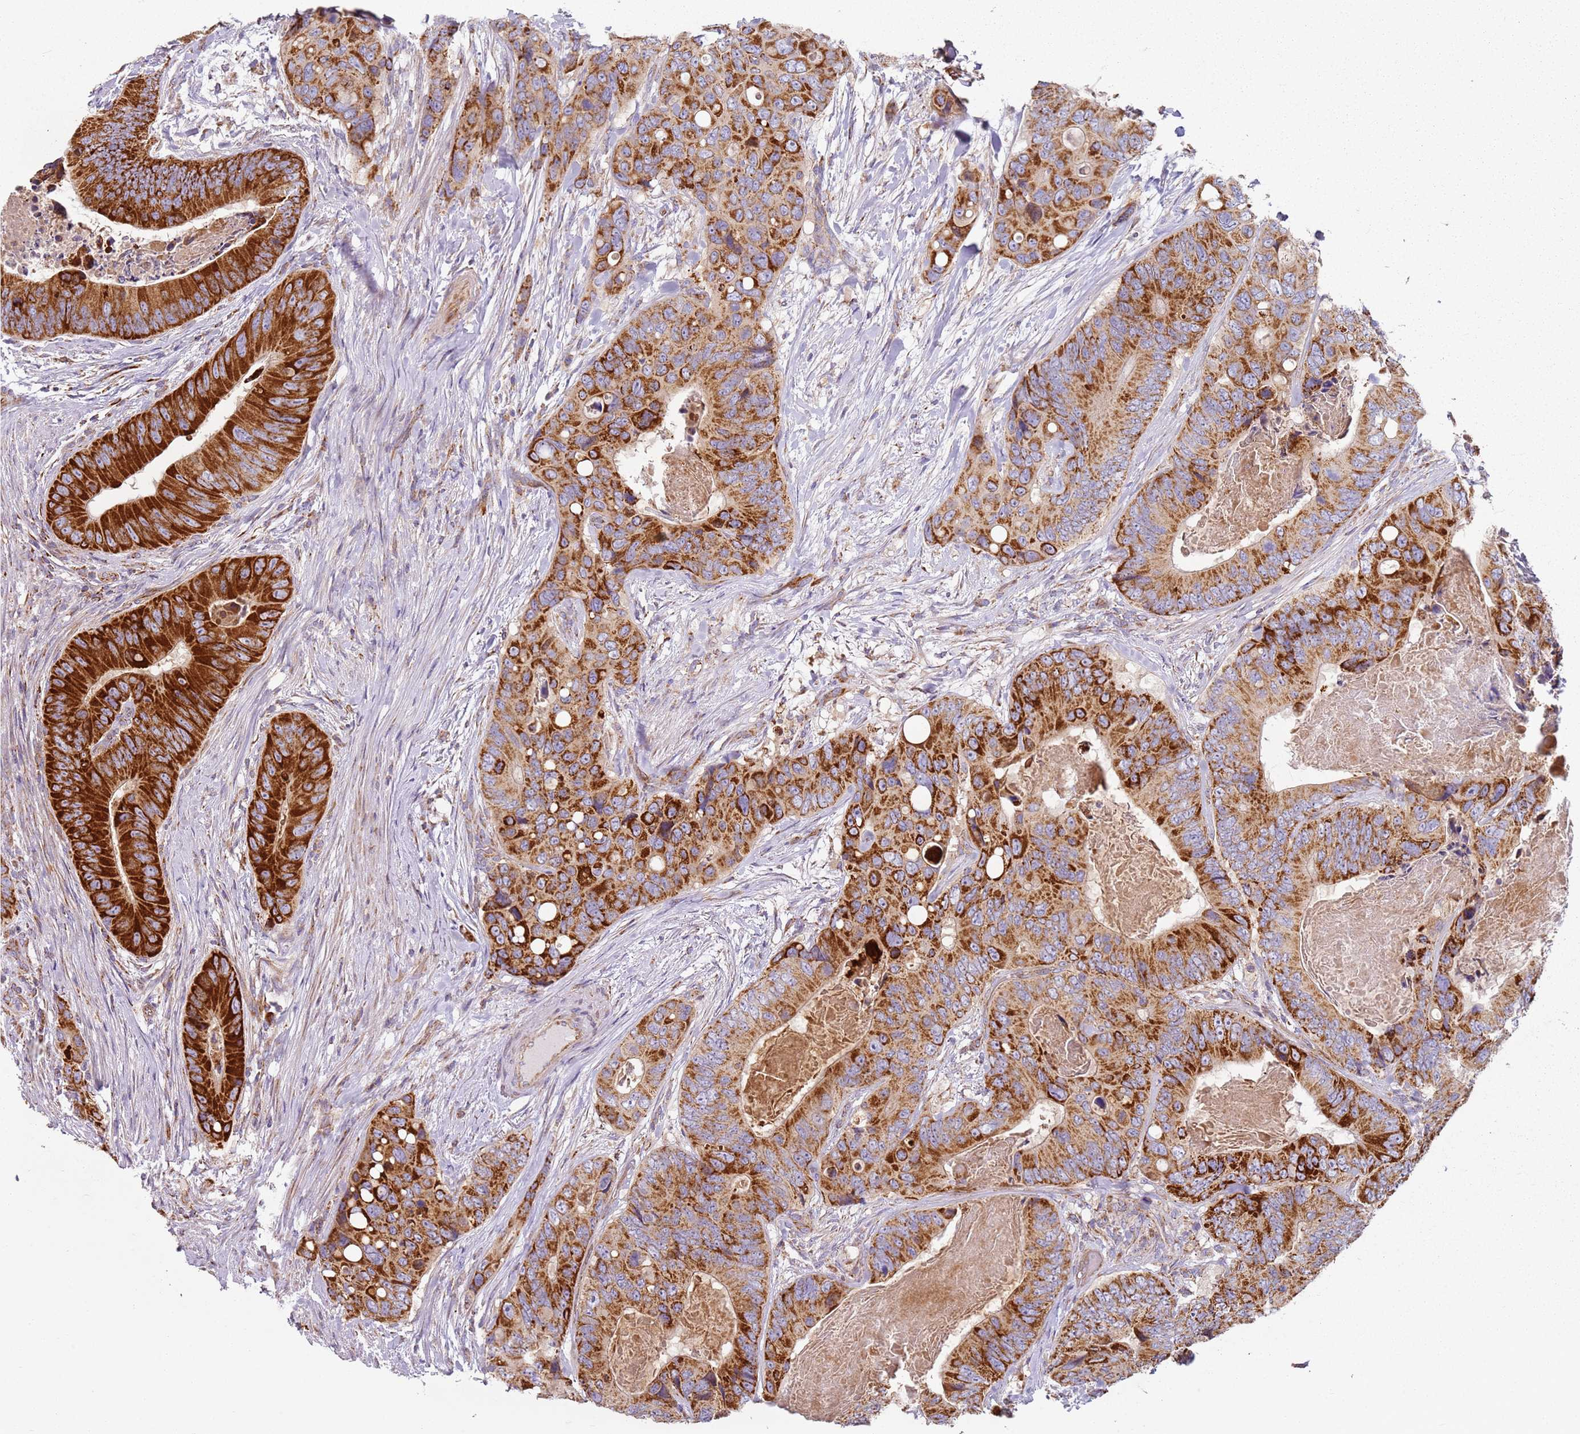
{"staining": {"intensity": "strong", "quantity": ">75%", "location": "cytoplasmic/membranous"}, "tissue": "colorectal cancer", "cell_type": "Tumor cells", "image_type": "cancer", "snomed": [{"axis": "morphology", "description": "Adenocarcinoma, NOS"}, {"axis": "topography", "description": "Colon"}], "caption": "Human colorectal adenocarcinoma stained with a protein marker shows strong staining in tumor cells.", "gene": "ALS2", "patient": {"sex": "male", "age": 84}}